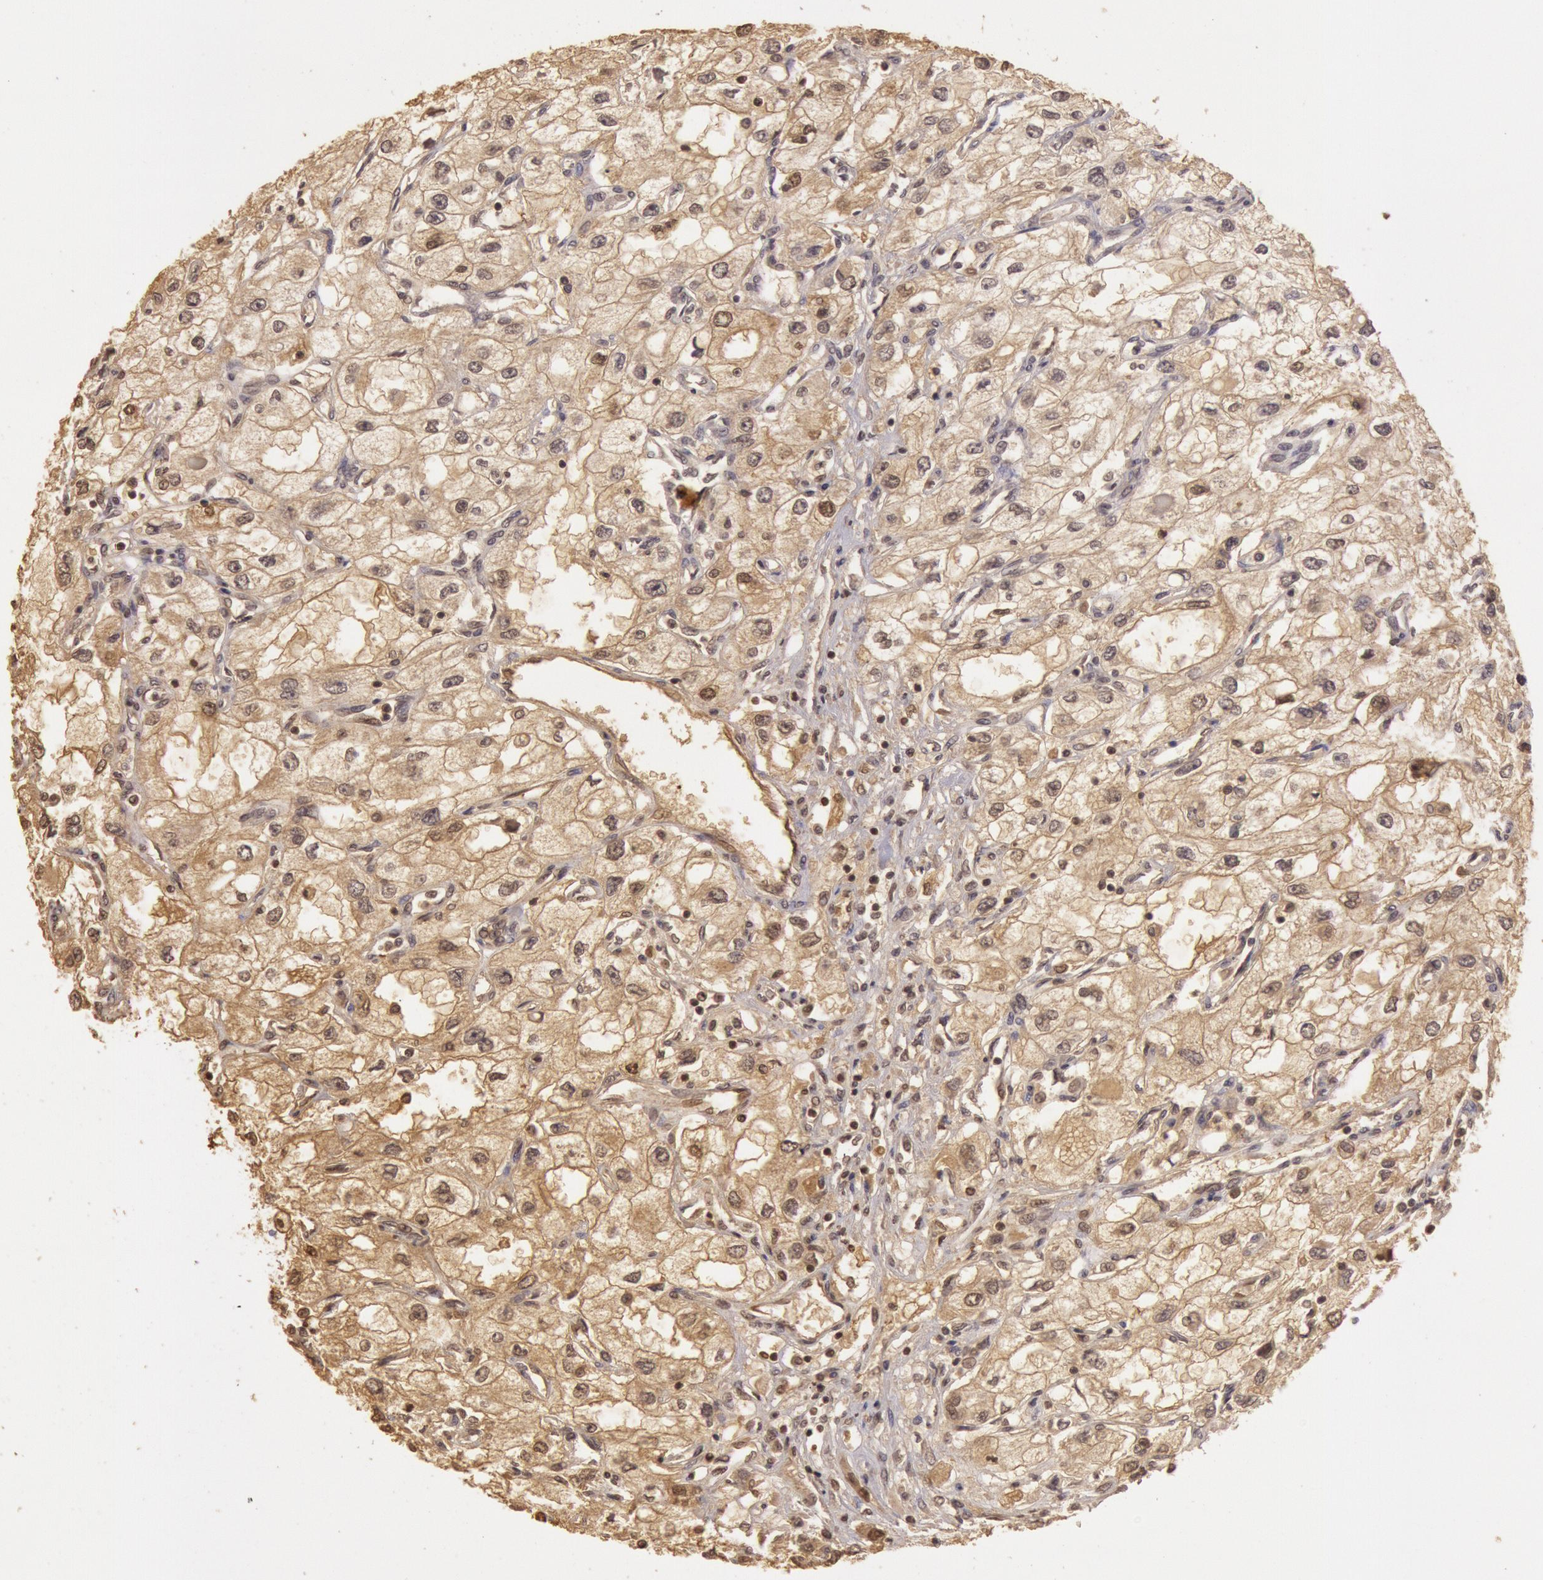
{"staining": {"intensity": "weak", "quantity": ">75%", "location": "cytoplasmic/membranous,nuclear"}, "tissue": "renal cancer", "cell_type": "Tumor cells", "image_type": "cancer", "snomed": [{"axis": "morphology", "description": "Adenocarcinoma, NOS"}, {"axis": "topography", "description": "Kidney"}], "caption": "Adenocarcinoma (renal) tissue demonstrates weak cytoplasmic/membranous and nuclear expression in approximately >75% of tumor cells", "gene": "SOD1", "patient": {"sex": "male", "age": 57}}